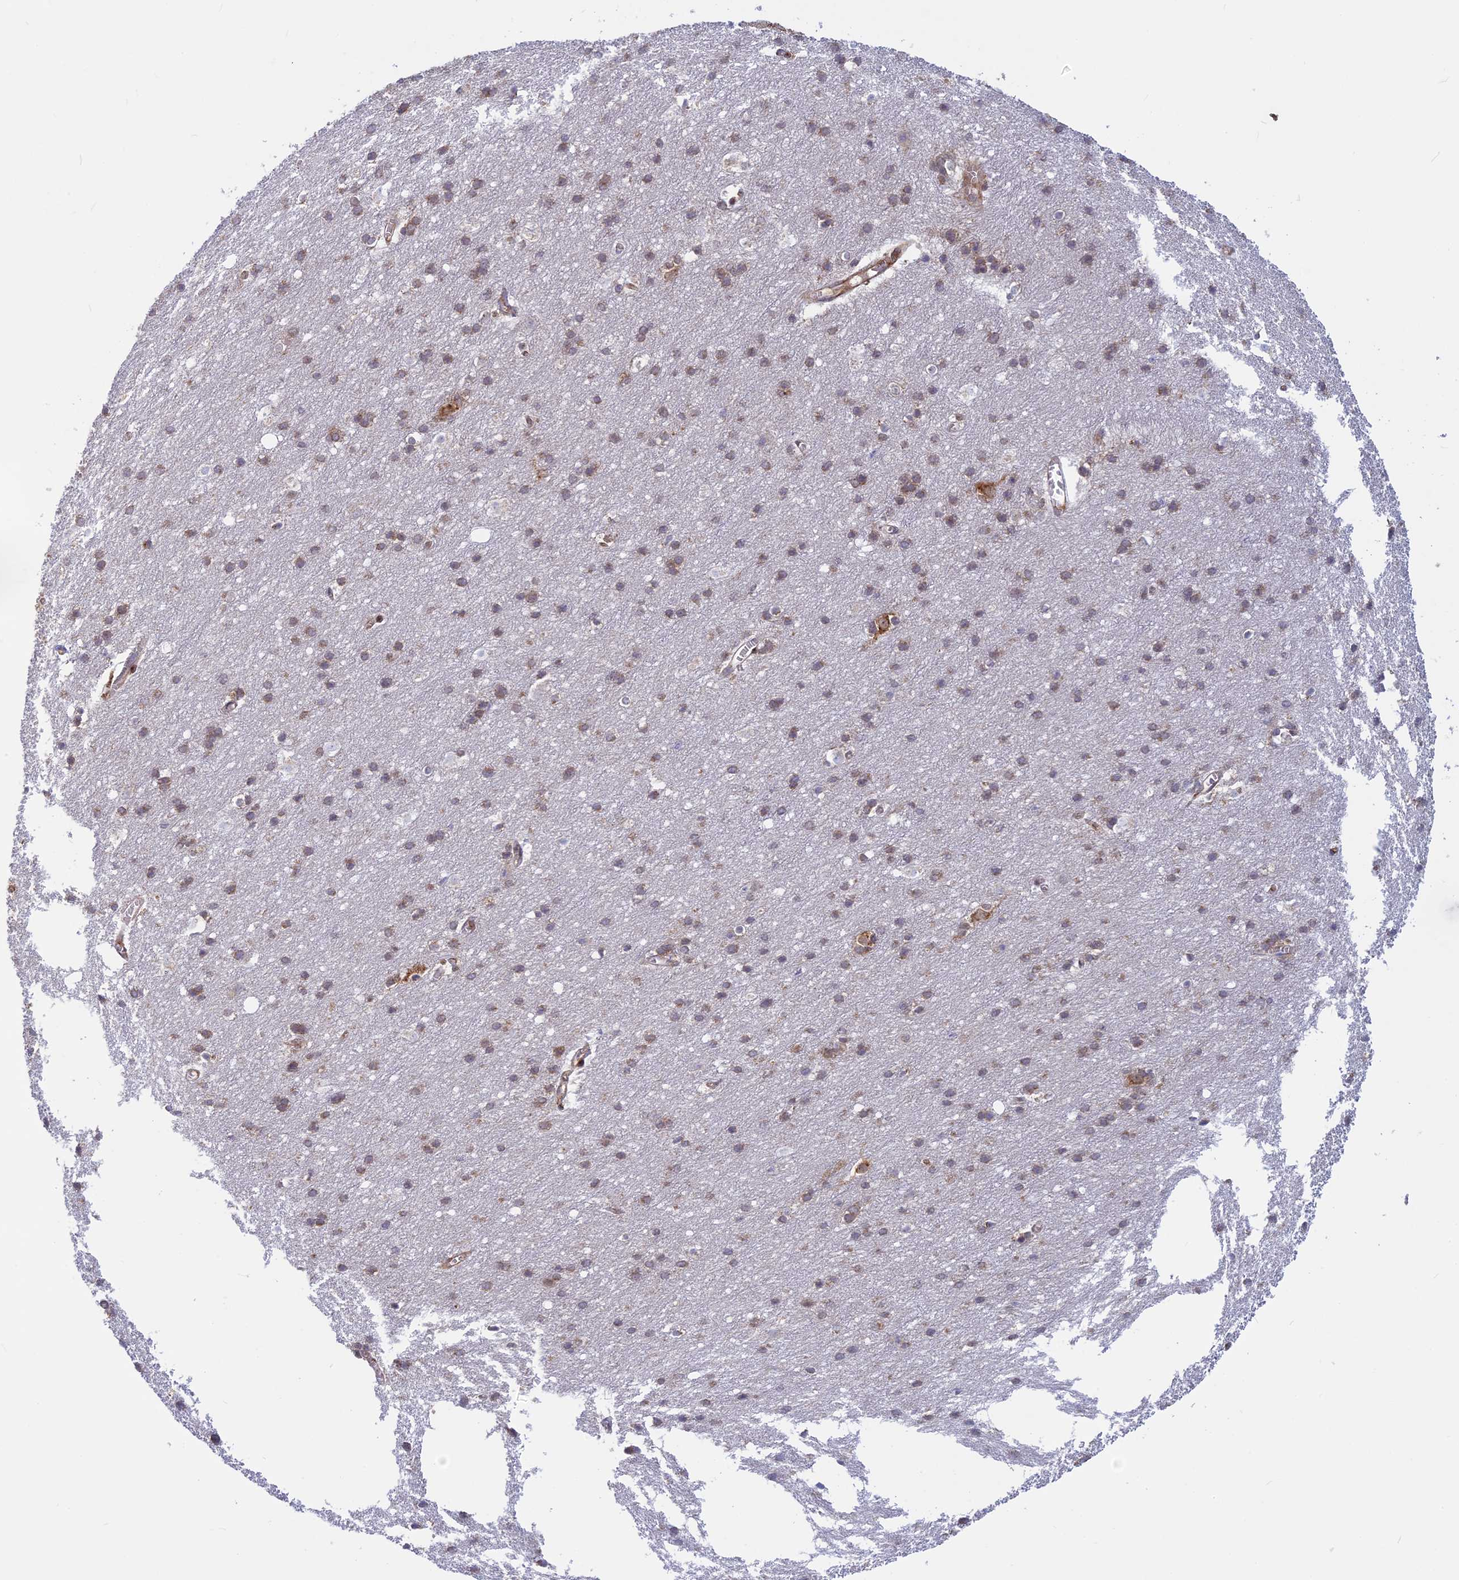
{"staining": {"intensity": "moderate", "quantity": "25%-75%", "location": "cytoplasmic/membranous"}, "tissue": "cerebral cortex", "cell_type": "Endothelial cells", "image_type": "normal", "snomed": [{"axis": "morphology", "description": "Normal tissue, NOS"}, {"axis": "topography", "description": "Cerebral cortex"}], "caption": "Moderate cytoplasmic/membranous expression is seen in about 25%-75% of endothelial cells in benign cerebral cortex.", "gene": "CLINT1", "patient": {"sex": "male", "age": 54}}